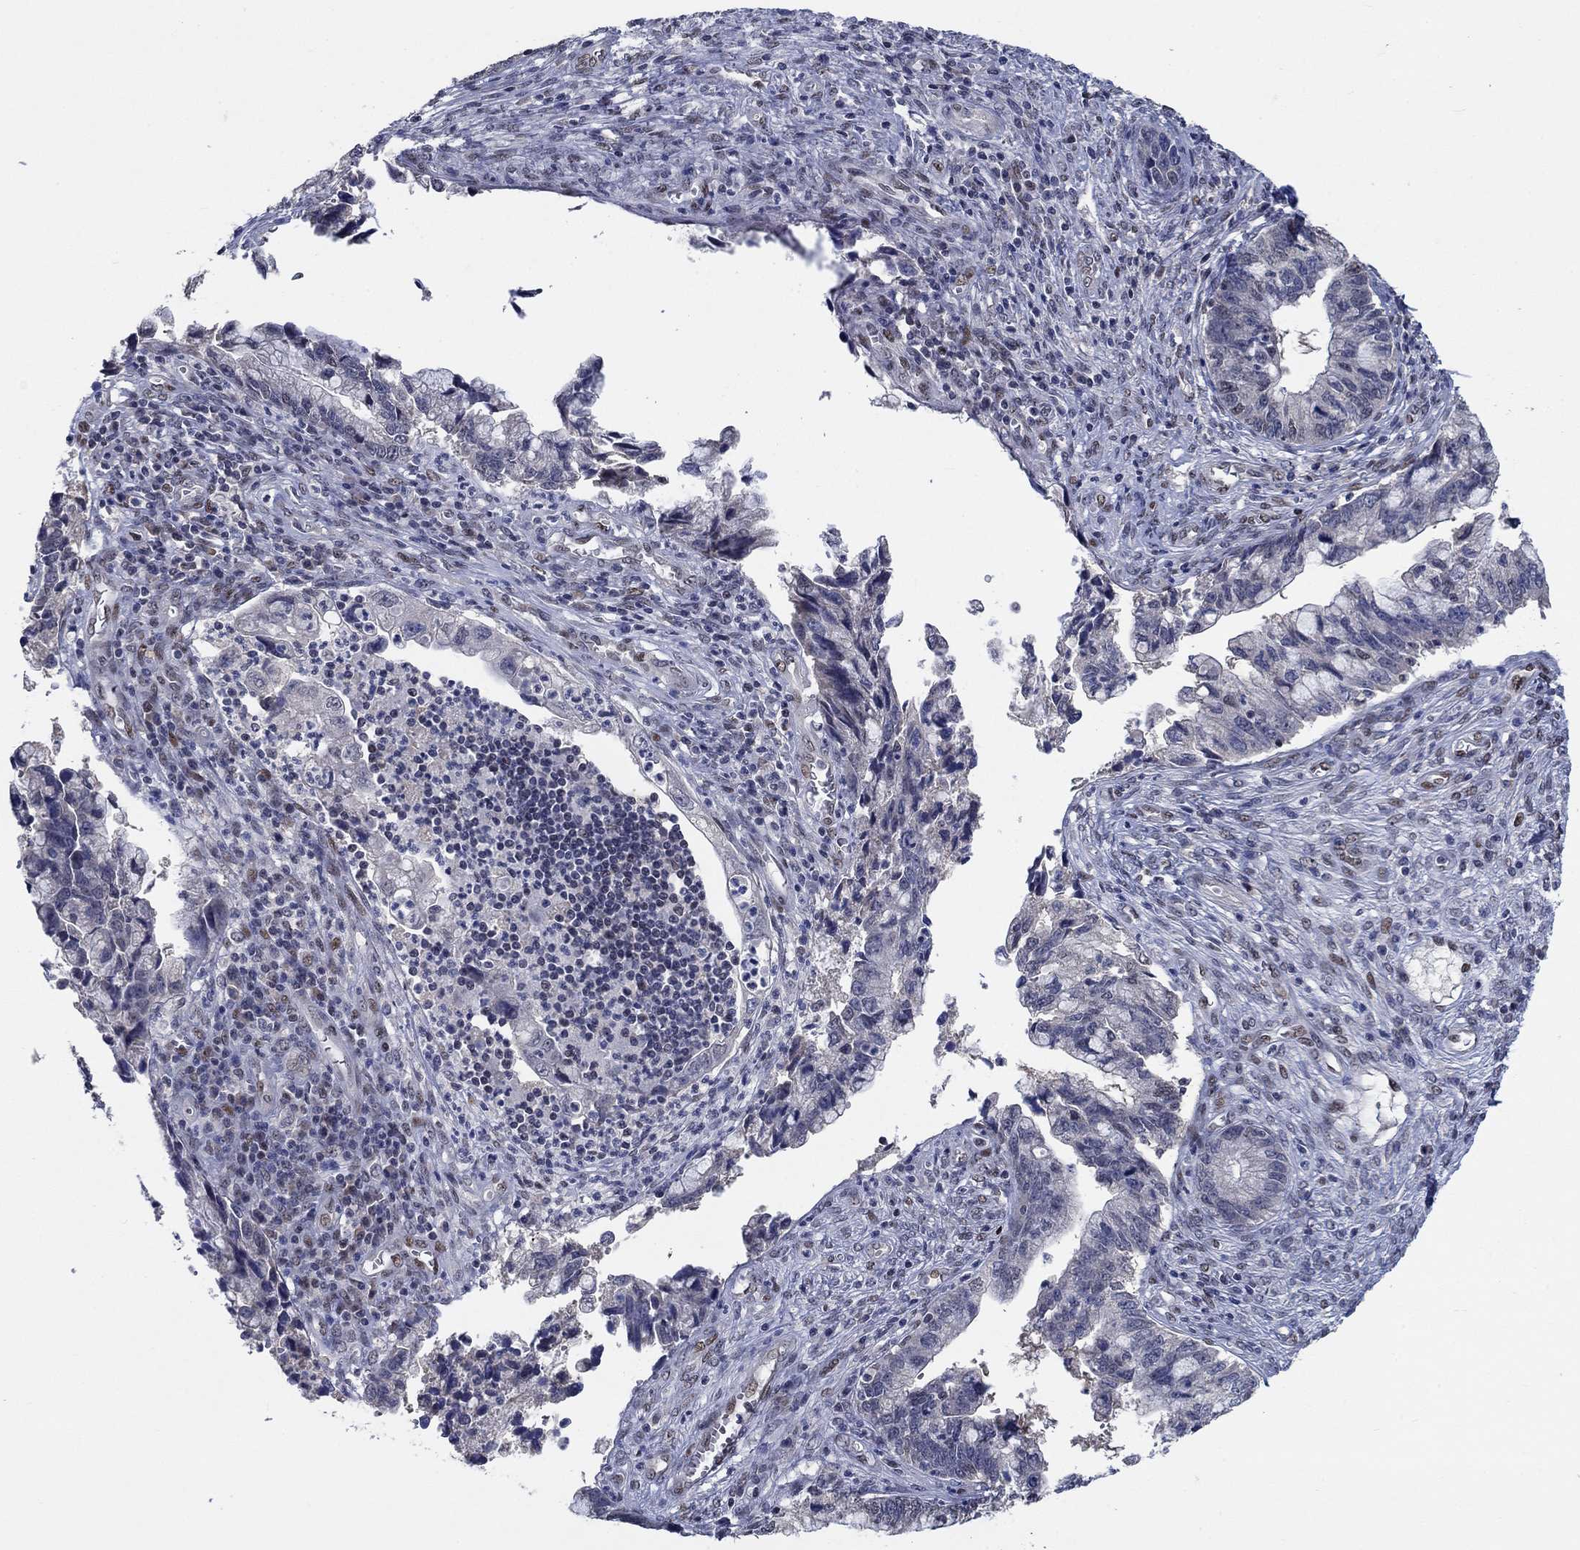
{"staining": {"intensity": "negative", "quantity": "none", "location": "none"}, "tissue": "cervical cancer", "cell_type": "Tumor cells", "image_type": "cancer", "snomed": [{"axis": "morphology", "description": "Adenocarcinoma, NOS"}, {"axis": "topography", "description": "Cervix"}], "caption": "Tumor cells show no significant staining in cervical cancer. Nuclei are stained in blue.", "gene": "HTN1", "patient": {"sex": "female", "age": 44}}